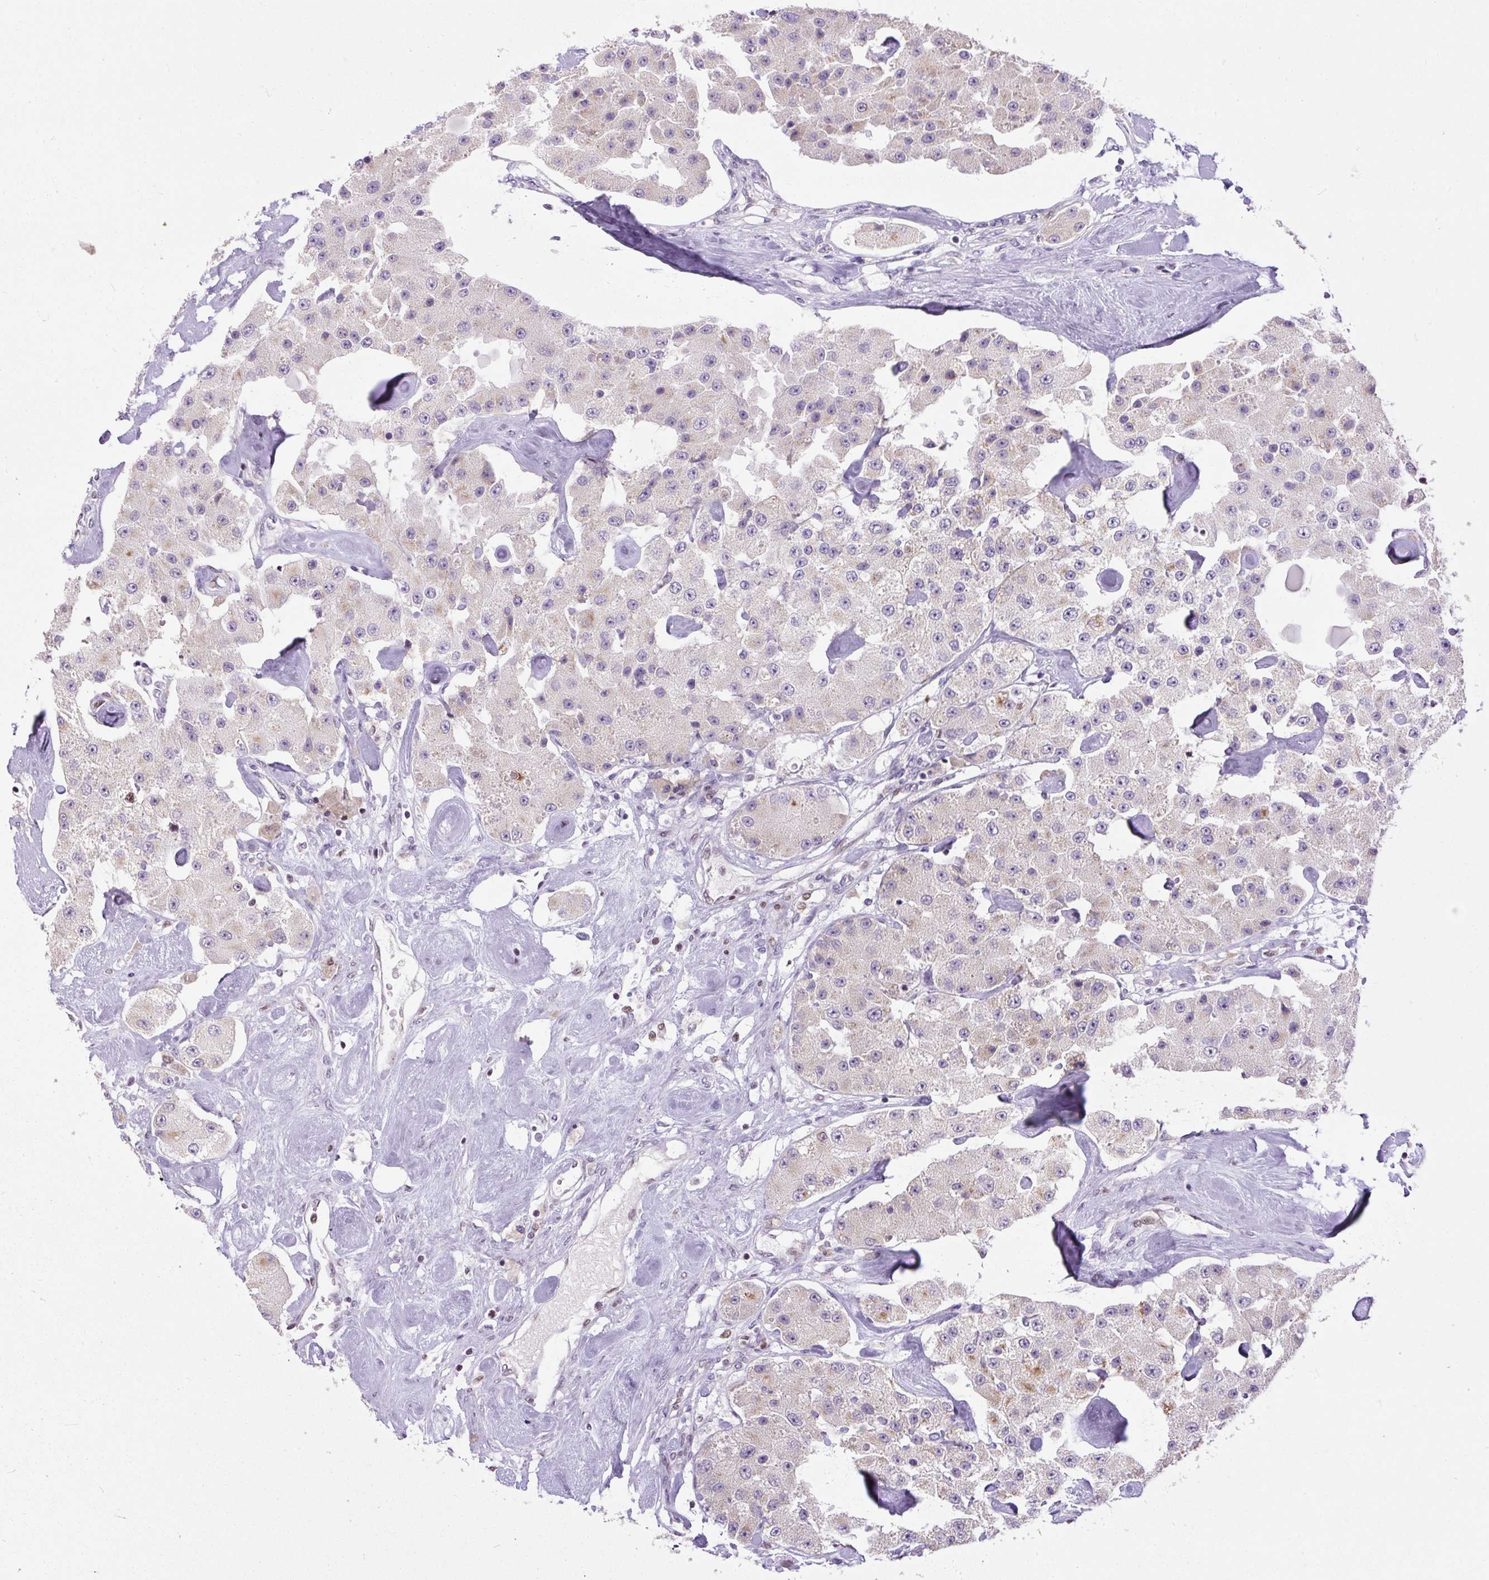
{"staining": {"intensity": "negative", "quantity": "none", "location": "none"}, "tissue": "carcinoid", "cell_type": "Tumor cells", "image_type": "cancer", "snomed": [{"axis": "morphology", "description": "Carcinoid, malignant, NOS"}, {"axis": "topography", "description": "Pancreas"}], "caption": "Tumor cells are negative for protein expression in human carcinoid.", "gene": "ZNF672", "patient": {"sex": "male", "age": 41}}